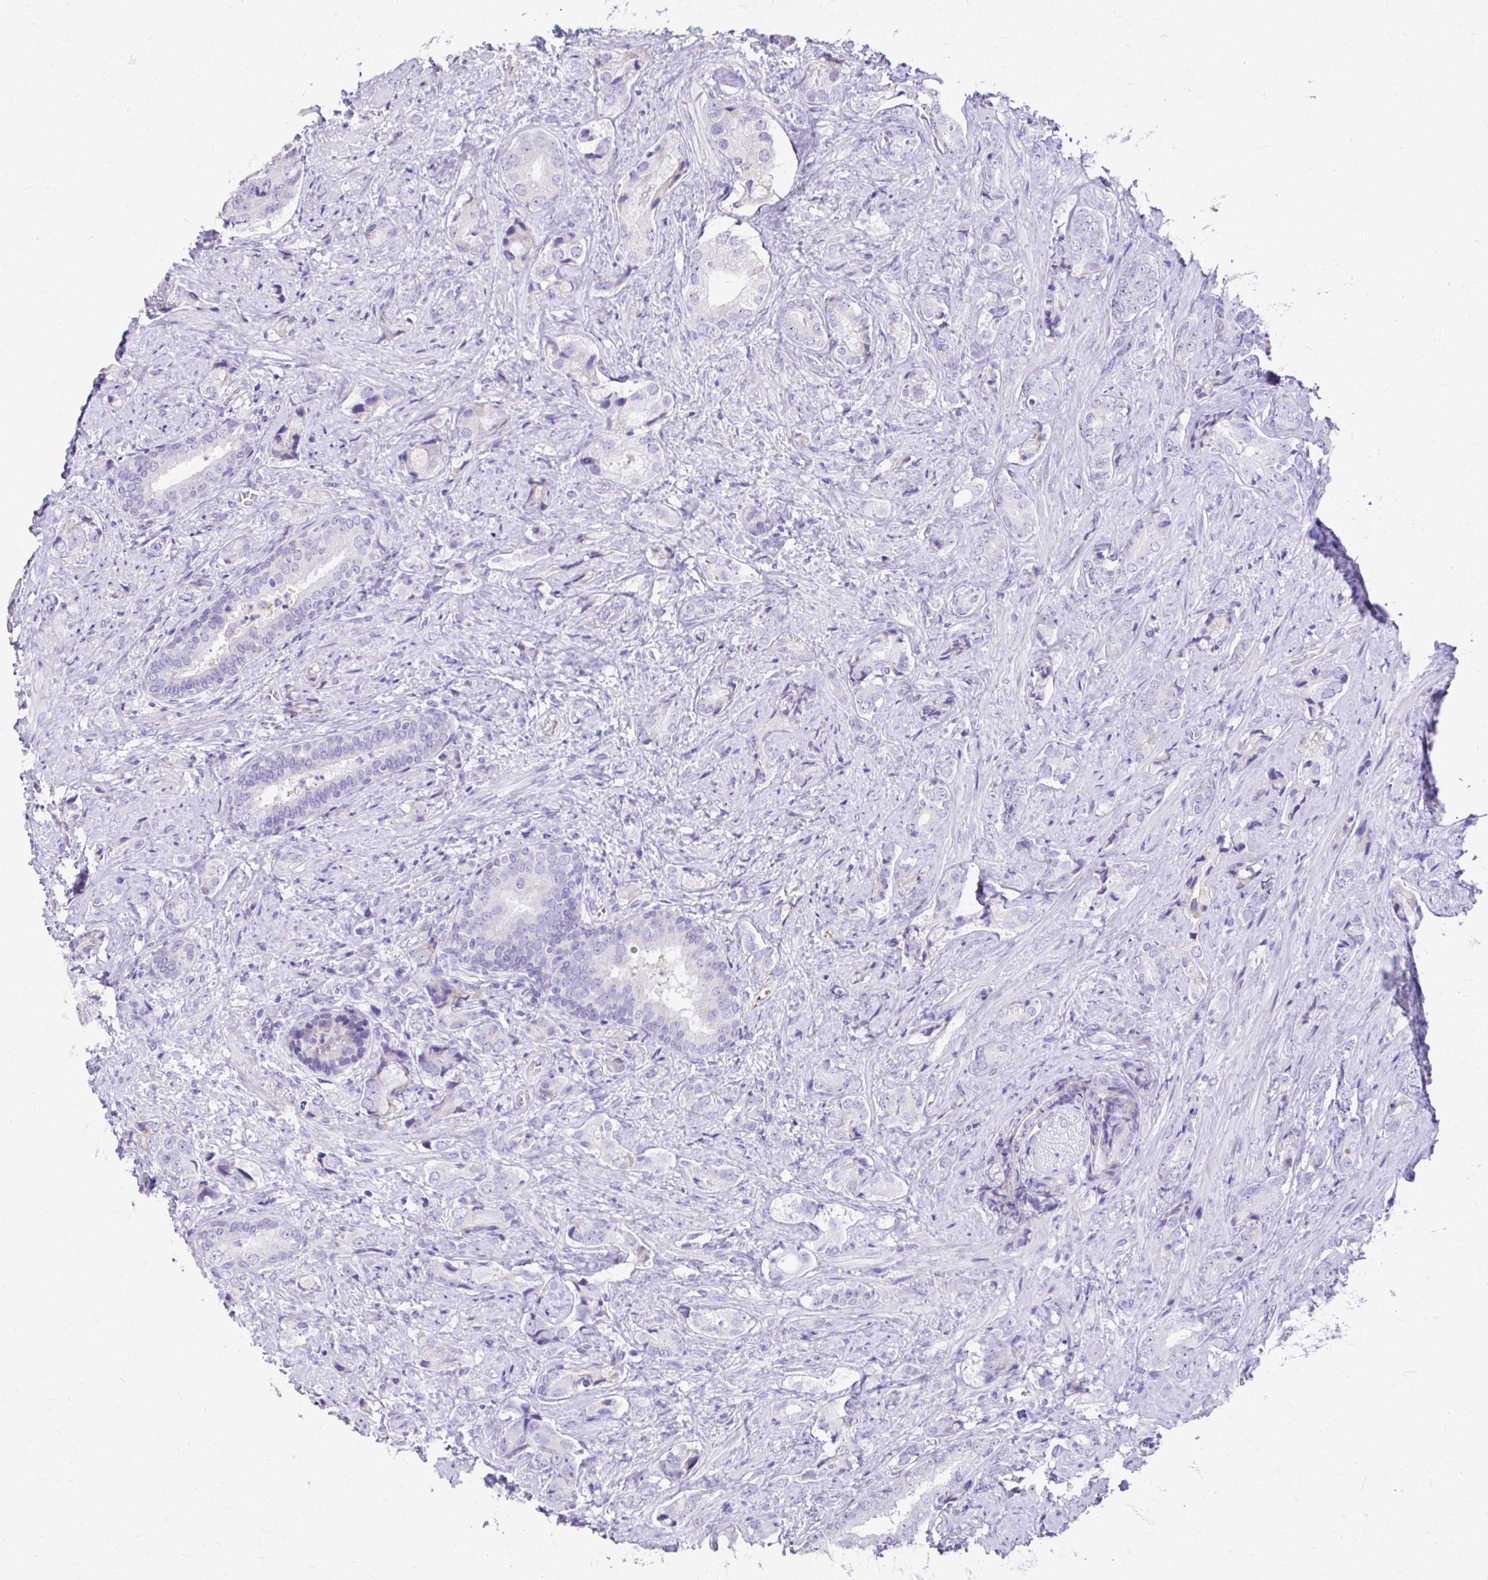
{"staining": {"intensity": "negative", "quantity": "none", "location": "none"}, "tissue": "prostate cancer", "cell_type": "Tumor cells", "image_type": "cancer", "snomed": [{"axis": "morphology", "description": "Adenocarcinoma, High grade"}, {"axis": "topography", "description": "Prostate"}], "caption": "Tumor cells are negative for protein expression in human prostate cancer (adenocarcinoma (high-grade)).", "gene": "CFH", "patient": {"sex": "male", "age": 62}}